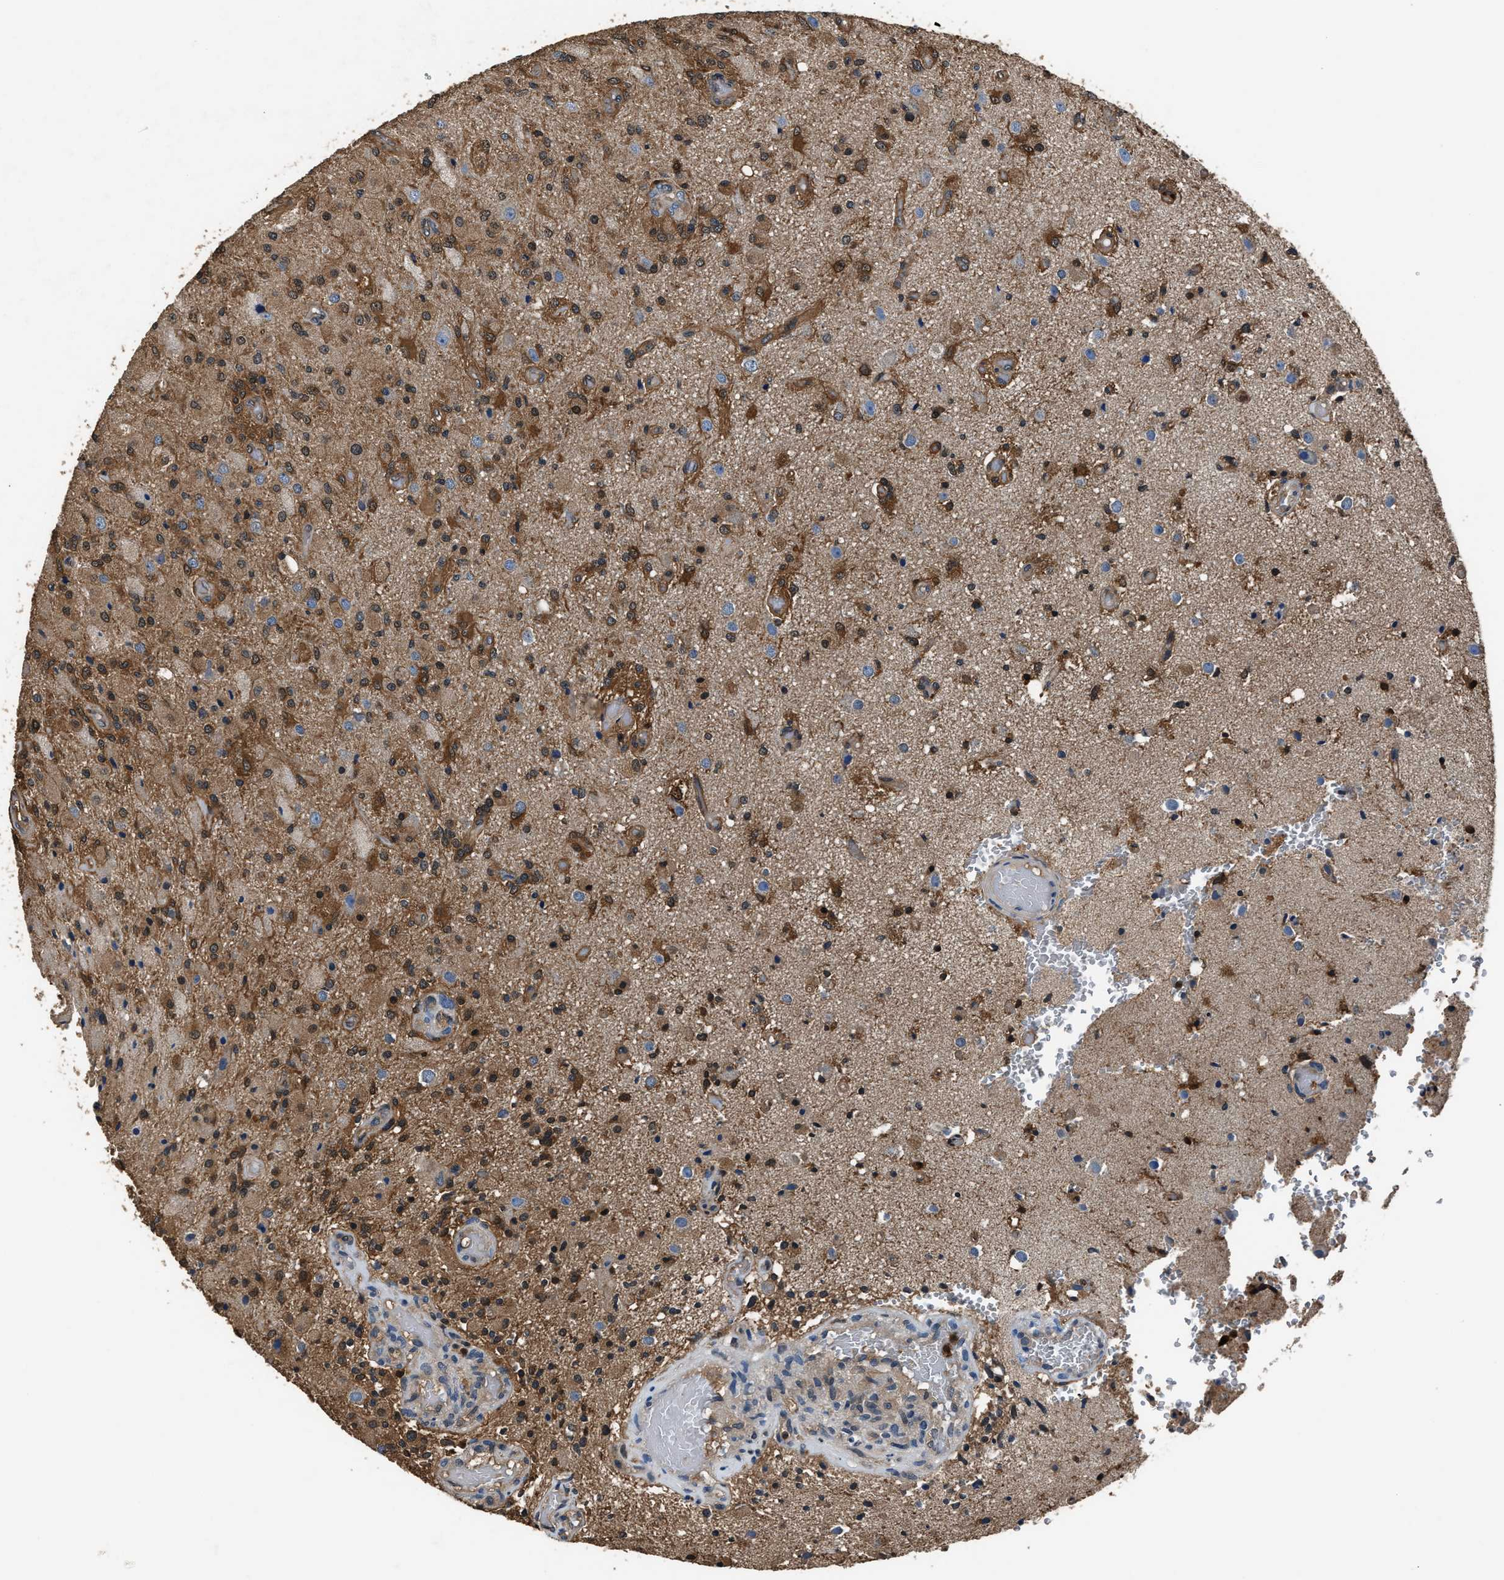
{"staining": {"intensity": "moderate", "quantity": ">75%", "location": "cytoplasmic/membranous"}, "tissue": "glioma", "cell_type": "Tumor cells", "image_type": "cancer", "snomed": [{"axis": "morphology", "description": "Normal tissue, NOS"}, {"axis": "morphology", "description": "Glioma, malignant, High grade"}, {"axis": "topography", "description": "Cerebral cortex"}], "caption": "Protein analysis of glioma tissue shows moderate cytoplasmic/membranous expression in about >75% of tumor cells. (Brightfield microscopy of DAB IHC at high magnification).", "gene": "GSTP1", "patient": {"sex": "male", "age": 77}}